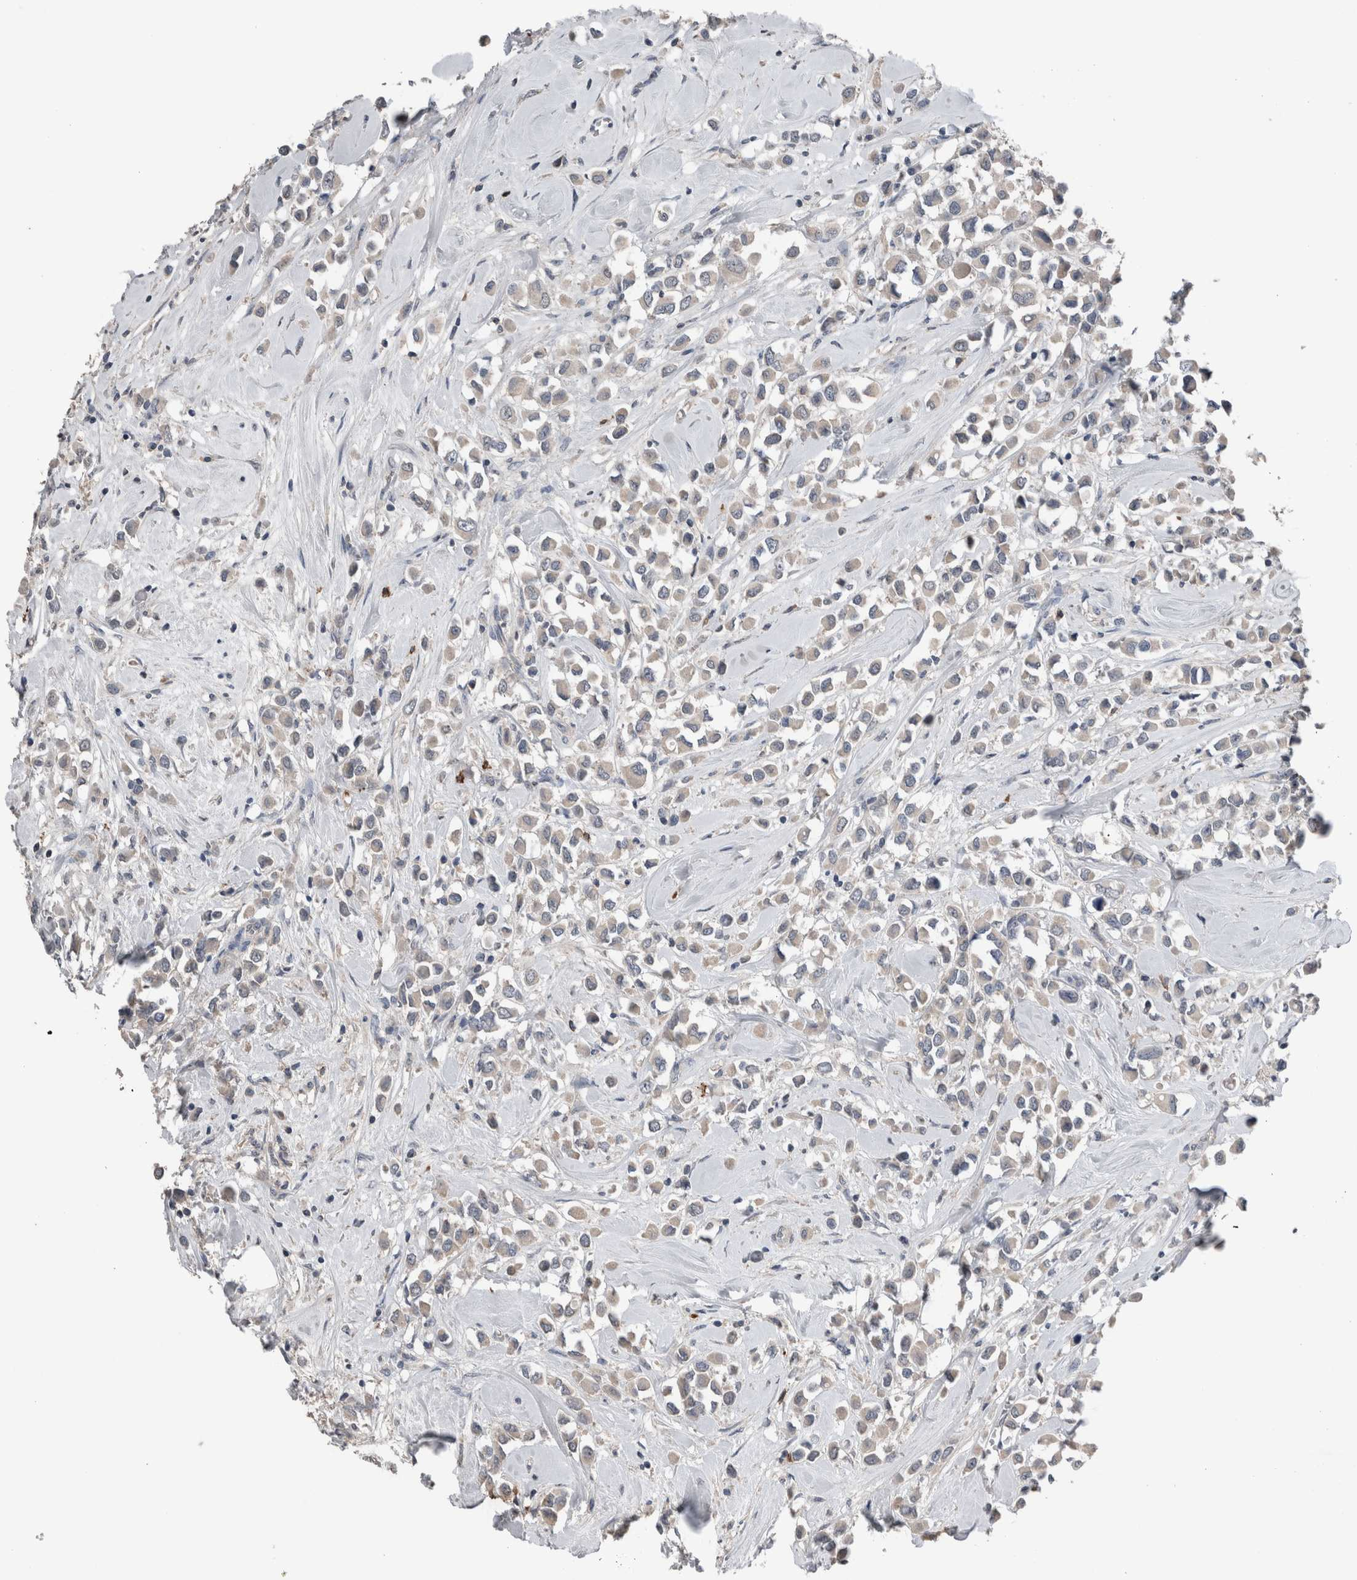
{"staining": {"intensity": "weak", "quantity": "<25%", "location": "cytoplasmic/membranous"}, "tissue": "breast cancer", "cell_type": "Tumor cells", "image_type": "cancer", "snomed": [{"axis": "morphology", "description": "Duct carcinoma"}, {"axis": "topography", "description": "Breast"}], "caption": "Tumor cells show no significant expression in breast cancer.", "gene": "CRNN", "patient": {"sex": "female", "age": 61}}